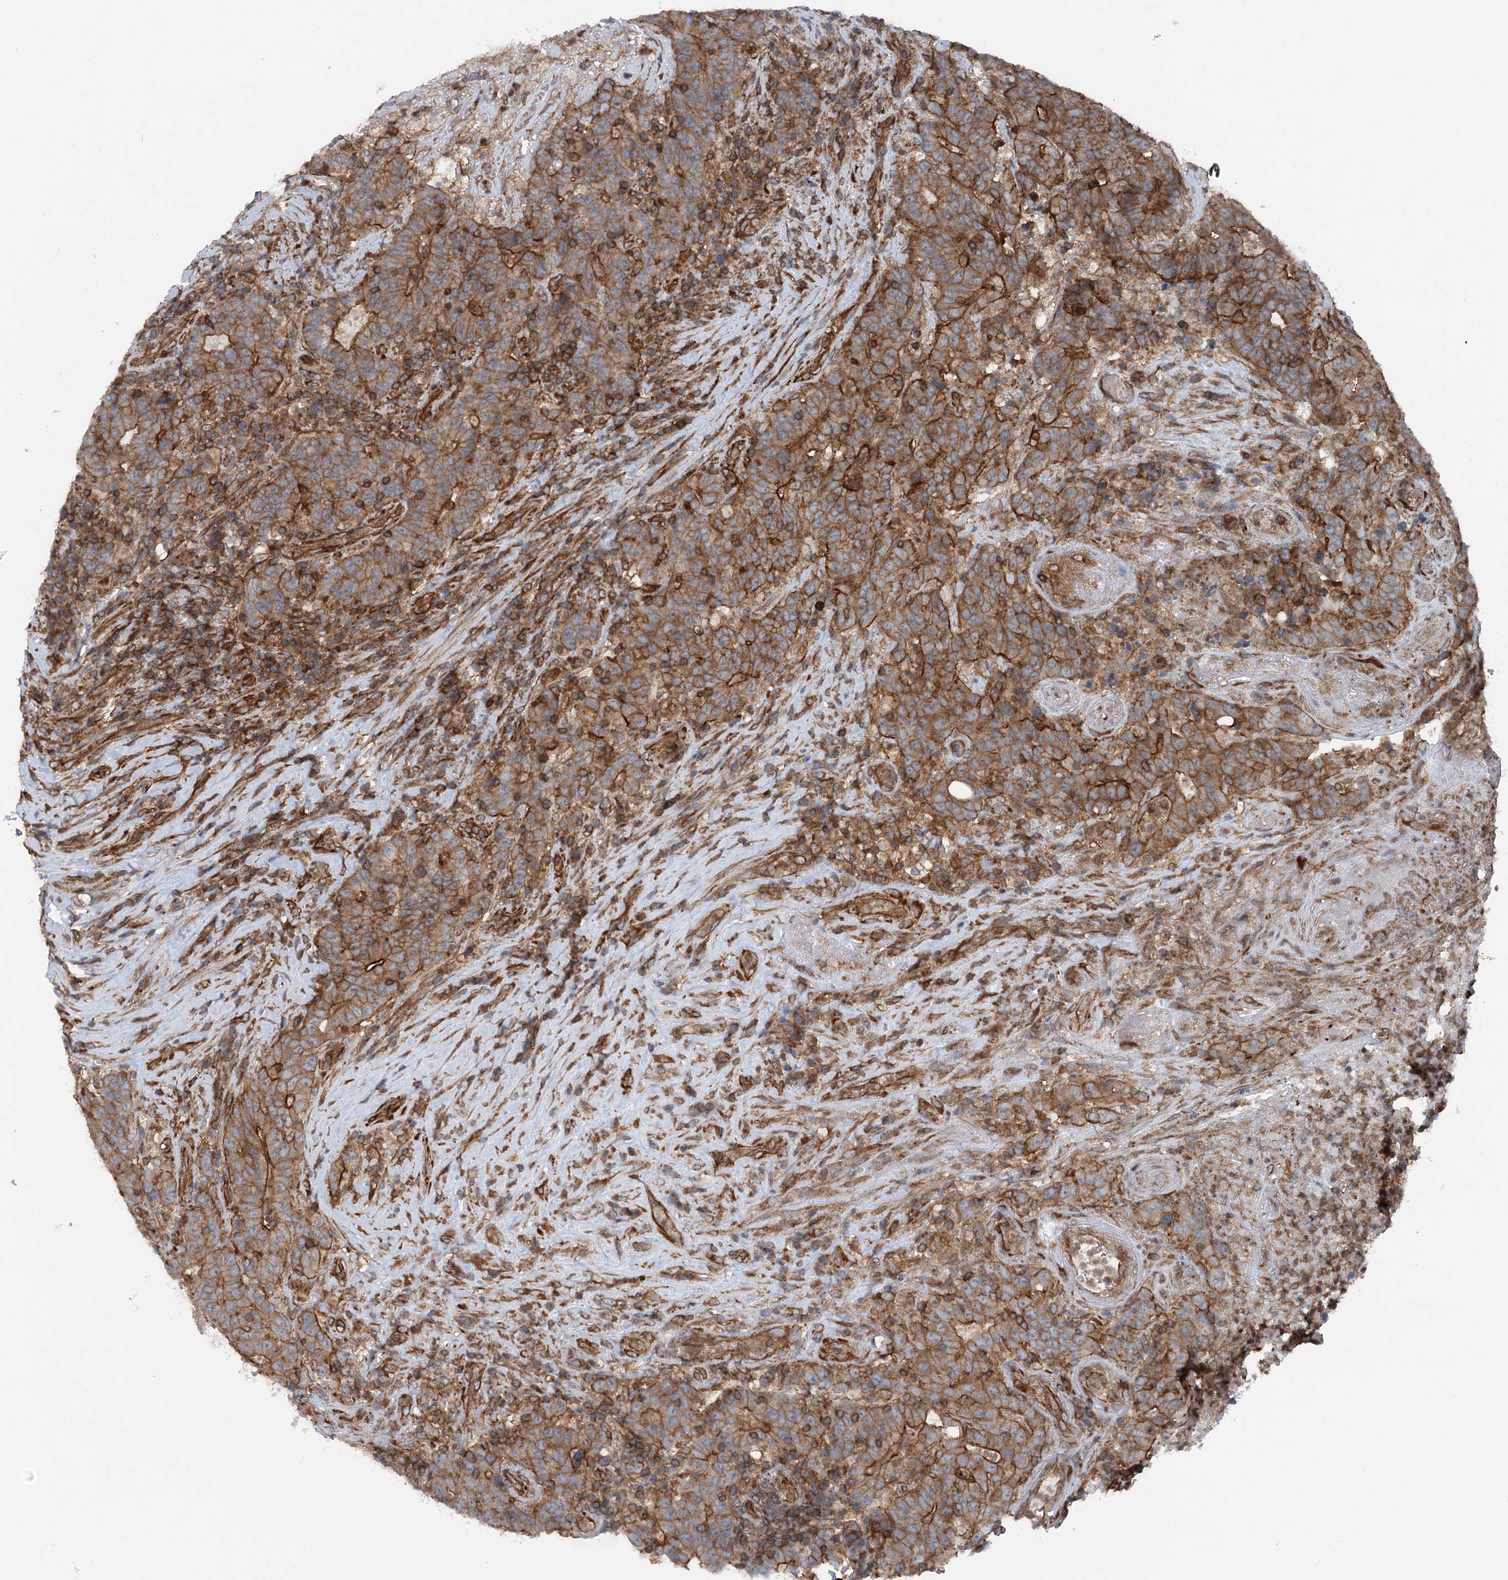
{"staining": {"intensity": "strong", "quantity": ">75%", "location": "cytoplasmic/membranous"}, "tissue": "colorectal cancer", "cell_type": "Tumor cells", "image_type": "cancer", "snomed": [{"axis": "morphology", "description": "Adenocarcinoma, NOS"}, {"axis": "topography", "description": "Colon"}], "caption": "Immunohistochemistry (IHC) image of neoplastic tissue: adenocarcinoma (colorectal) stained using immunohistochemistry shows high levels of strong protein expression localized specifically in the cytoplasmic/membranous of tumor cells, appearing as a cytoplasmic/membranous brown color.", "gene": "IQSEC1", "patient": {"sex": "female", "age": 75}}